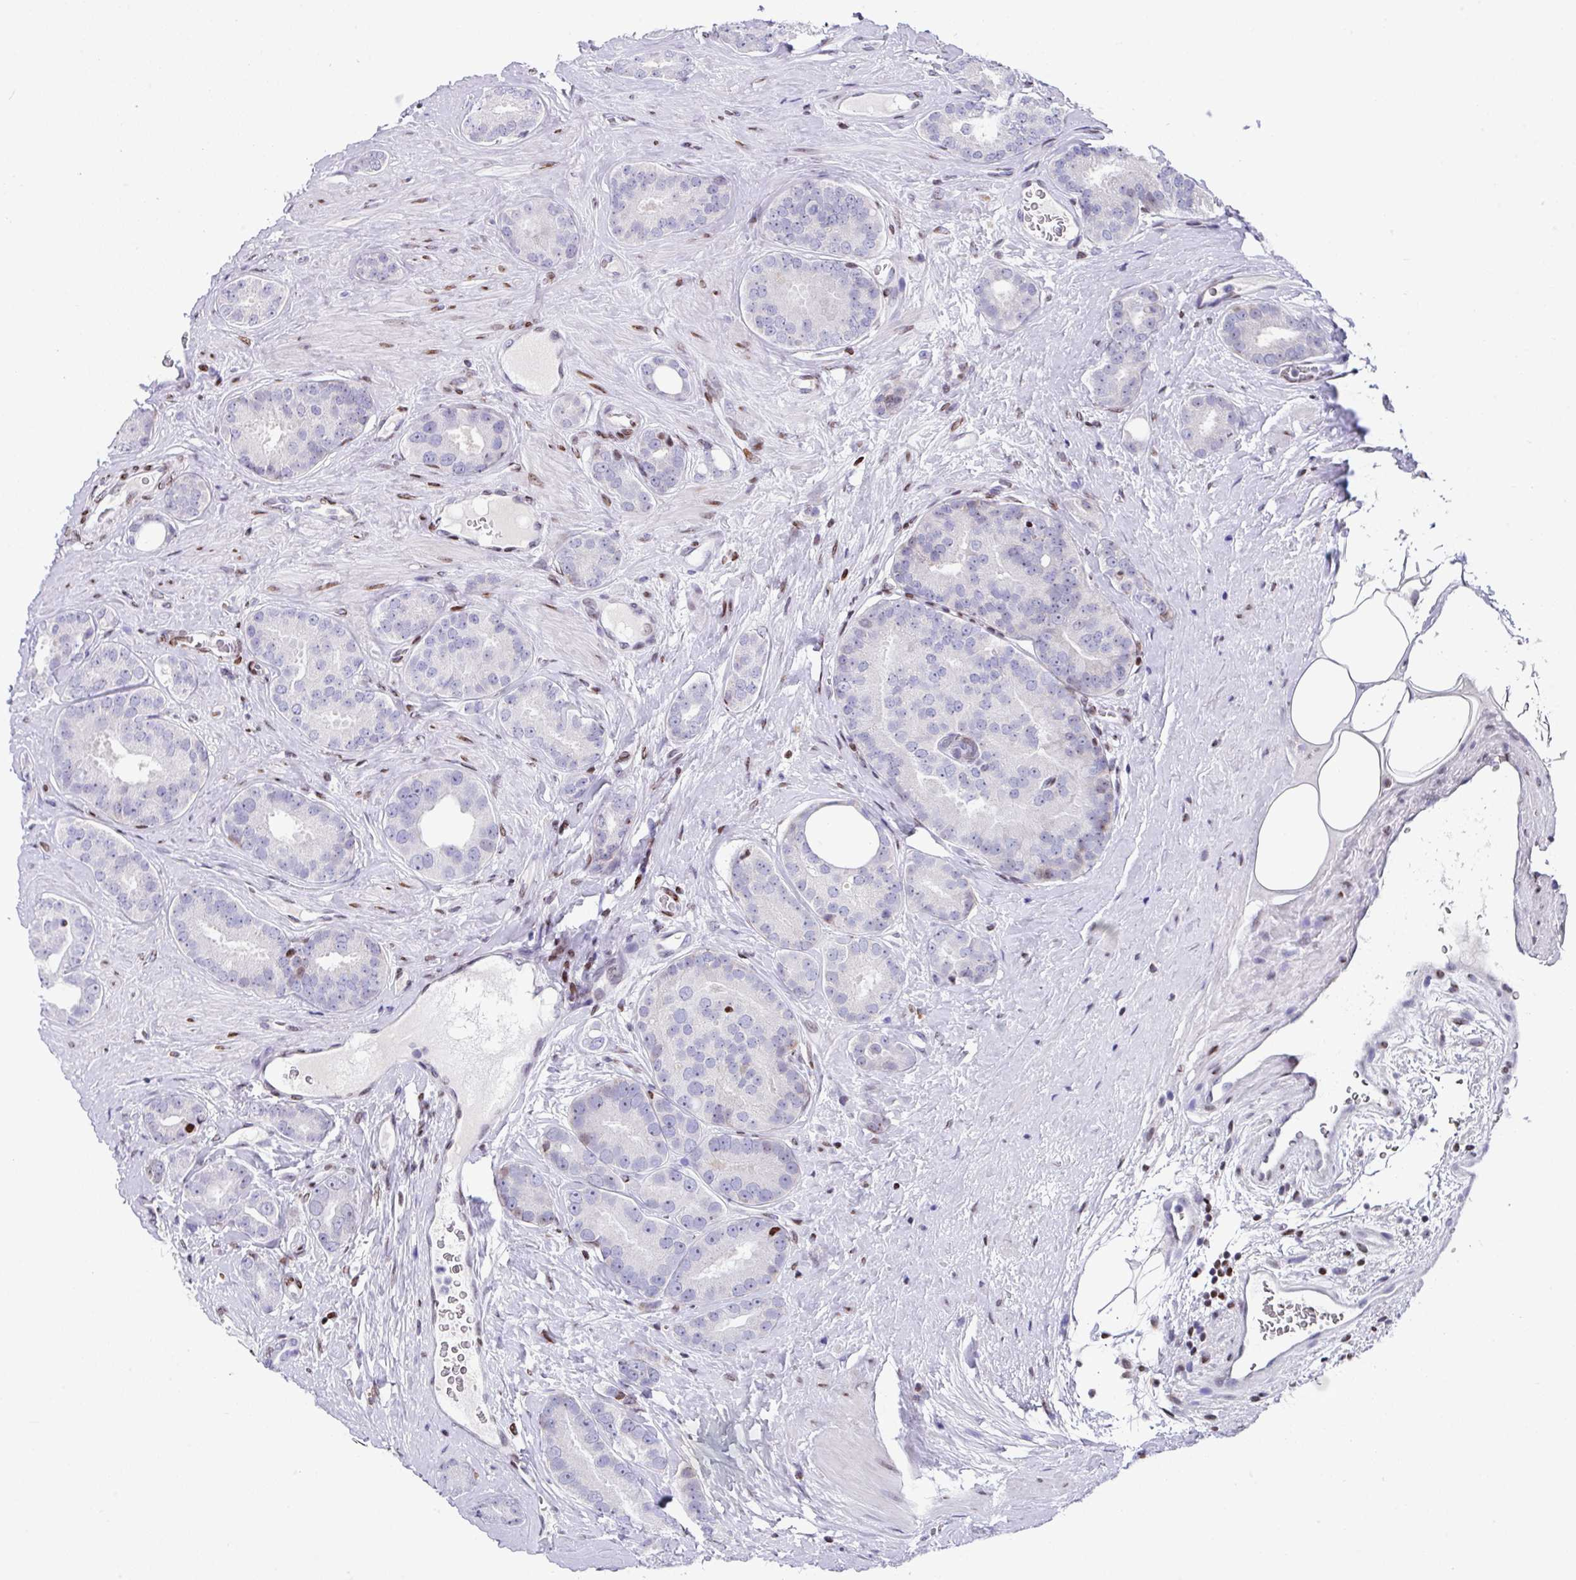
{"staining": {"intensity": "negative", "quantity": "none", "location": "none"}, "tissue": "prostate cancer", "cell_type": "Tumor cells", "image_type": "cancer", "snomed": [{"axis": "morphology", "description": "Adenocarcinoma, High grade"}, {"axis": "topography", "description": "Prostate"}], "caption": "Immunohistochemical staining of adenocarcinoma (high-grade) (prostate) displays no significant expression in tumor cells. The staining was performed using DAB to visualize the protein expression in brown, while the nuclei were stained in blue with hematoxylin (Magnification: 20x).", "gene": "TCF3", "patient": {"sex": "male", "age": 63}}